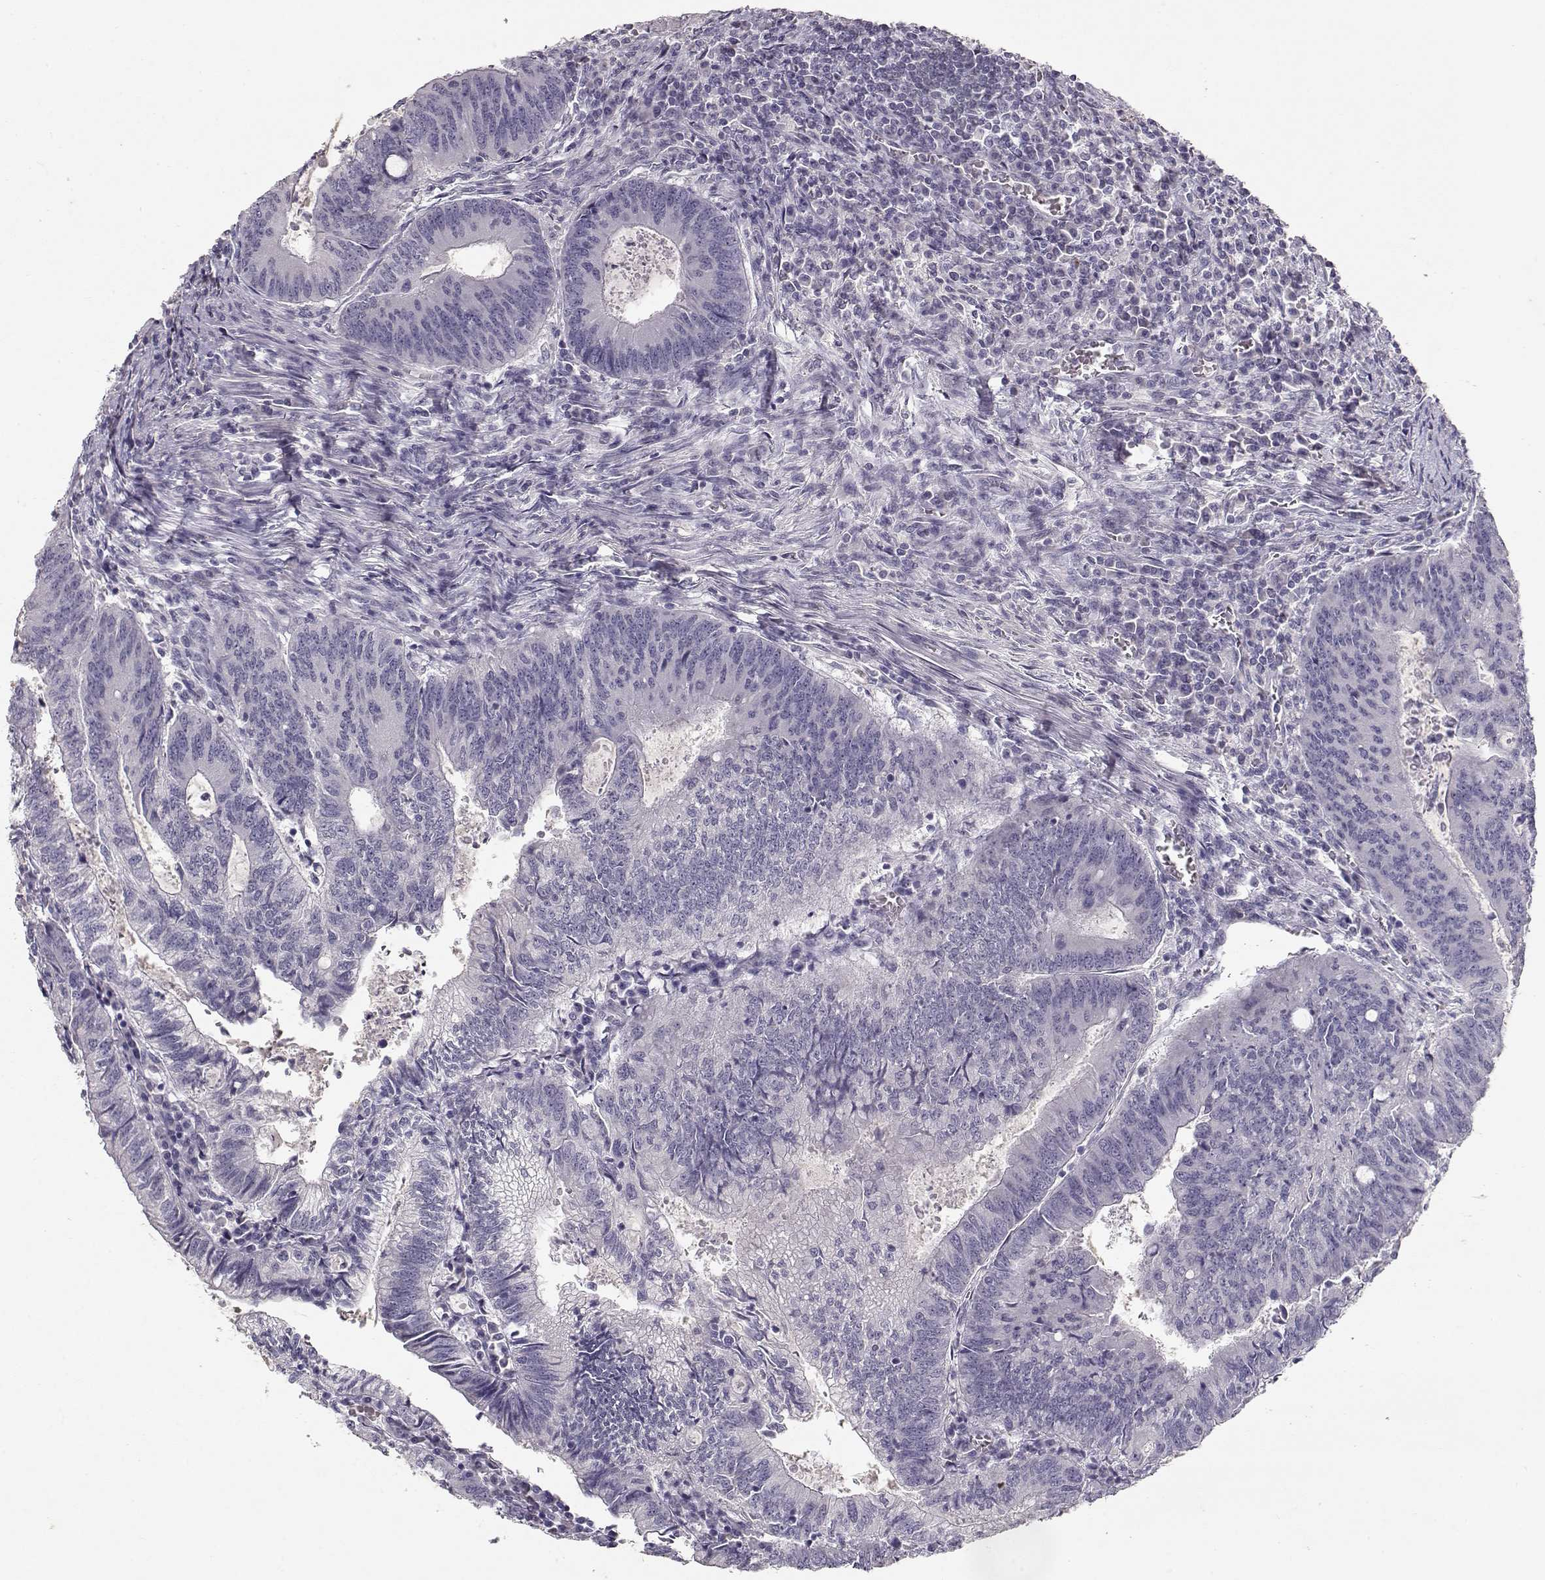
{"staining": {"intensity": "negative", "quantity": "none", "location": "none"}, "tissue": "colorectal cancer", "cell_type": "Tumor cells", "image_type": "cancer", "snomed": [{"axis": "morphology", "description": "Adenocarcinoma, NOS"}, {"axis": "topography", "description": "Colon"}], "caption": "This is an immunohistochemistry micrograph of colorectal adenocarcinoma. There is no positivity in tumor cells.", "gene": "TPH2", "patient": {"sex": "male", "age": 67}}